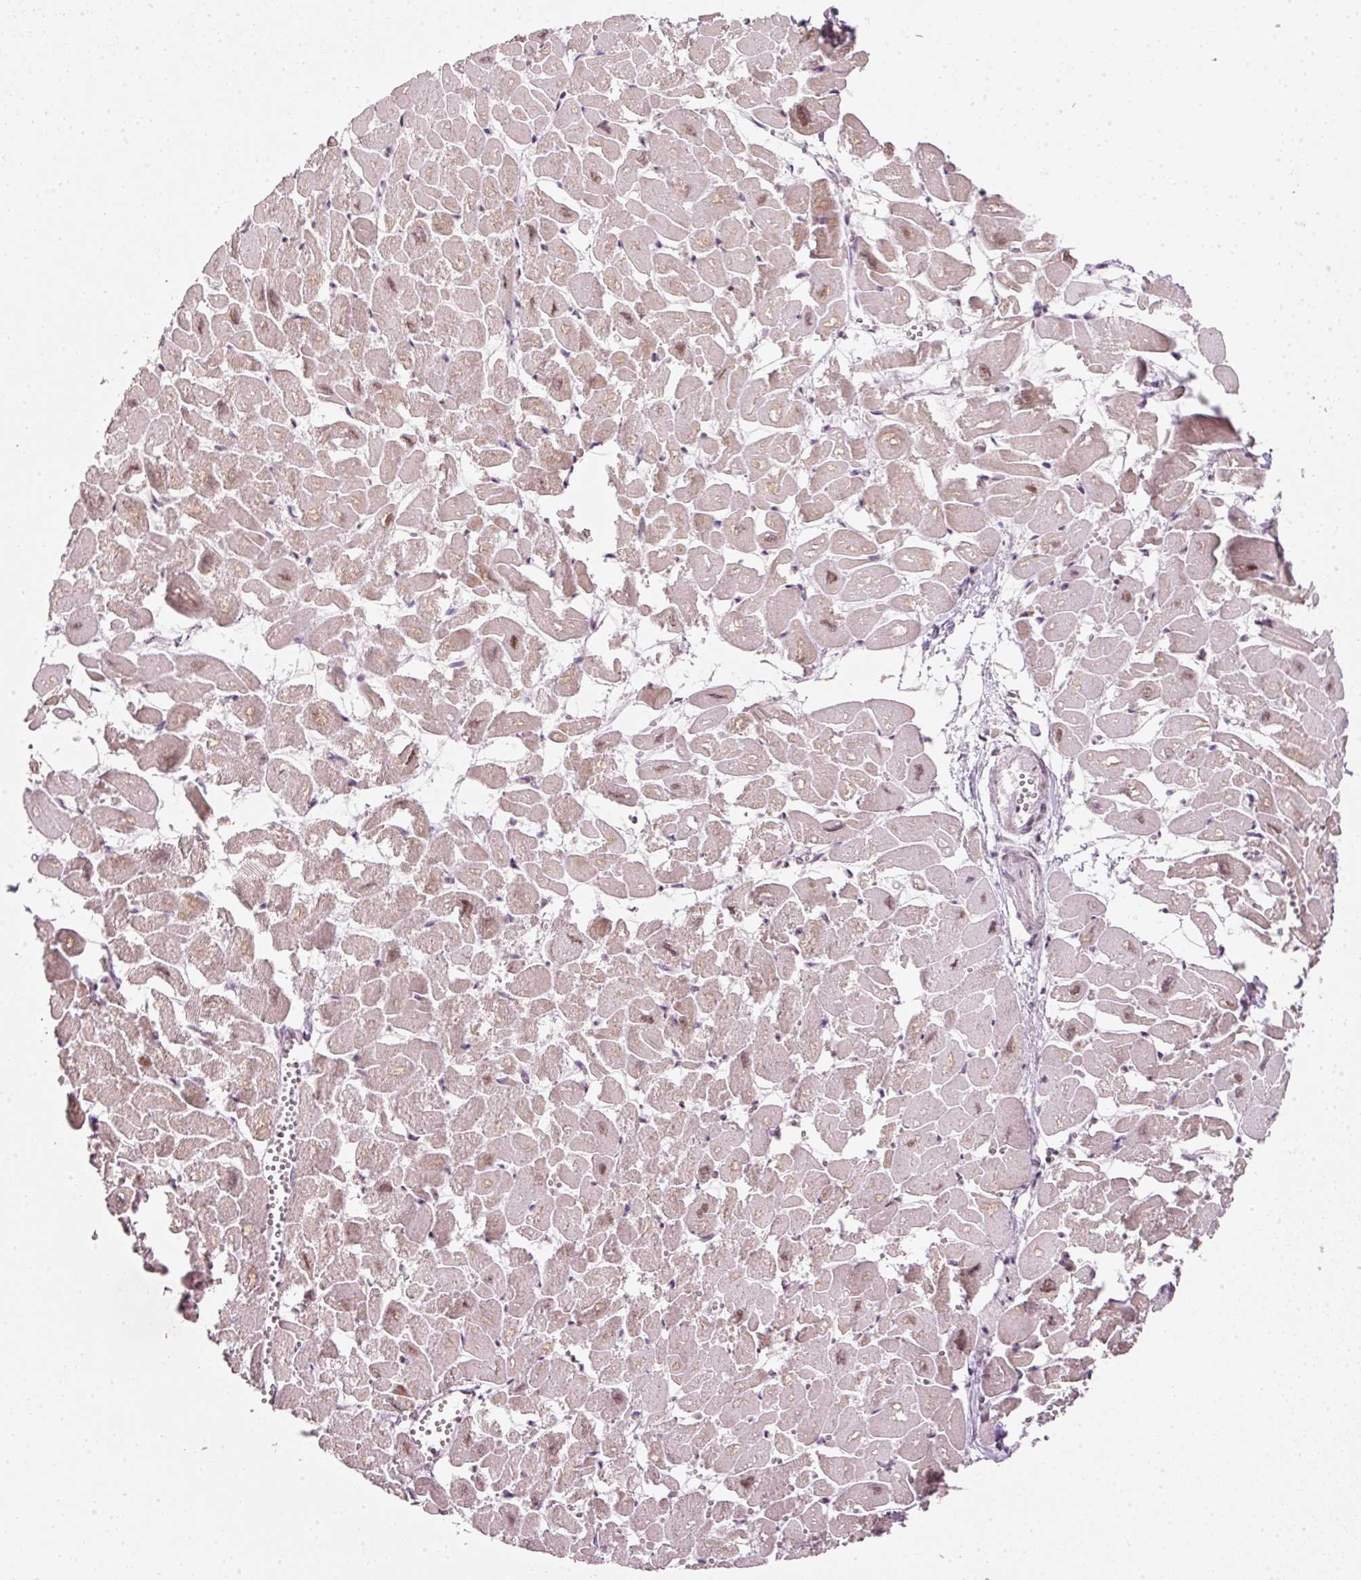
{"staining": {"intensity": "moderate", "quantity": "25%-75%", "location": "nuclear"}, "tissue": "heart muscle", "cell_type": "Cardiomyocytes", "image_type": "normal", "snomed": [{"axis": "morphology", "description": "Normal tissue, NOS"}, {"axis": "topography", "description": "Heart"}], "caption": "Heart muscle stained with DAB (3,3'-diaminobenzidine) immunohistochemistry (IHC) demonstrates medium levels of moderate nuclear expression in approximately 25%-75% of cardiomyocytes. Nuclei are stained in blue.", "gene": "FSTL3", "patient": {"sex": "male", "age": 54}}